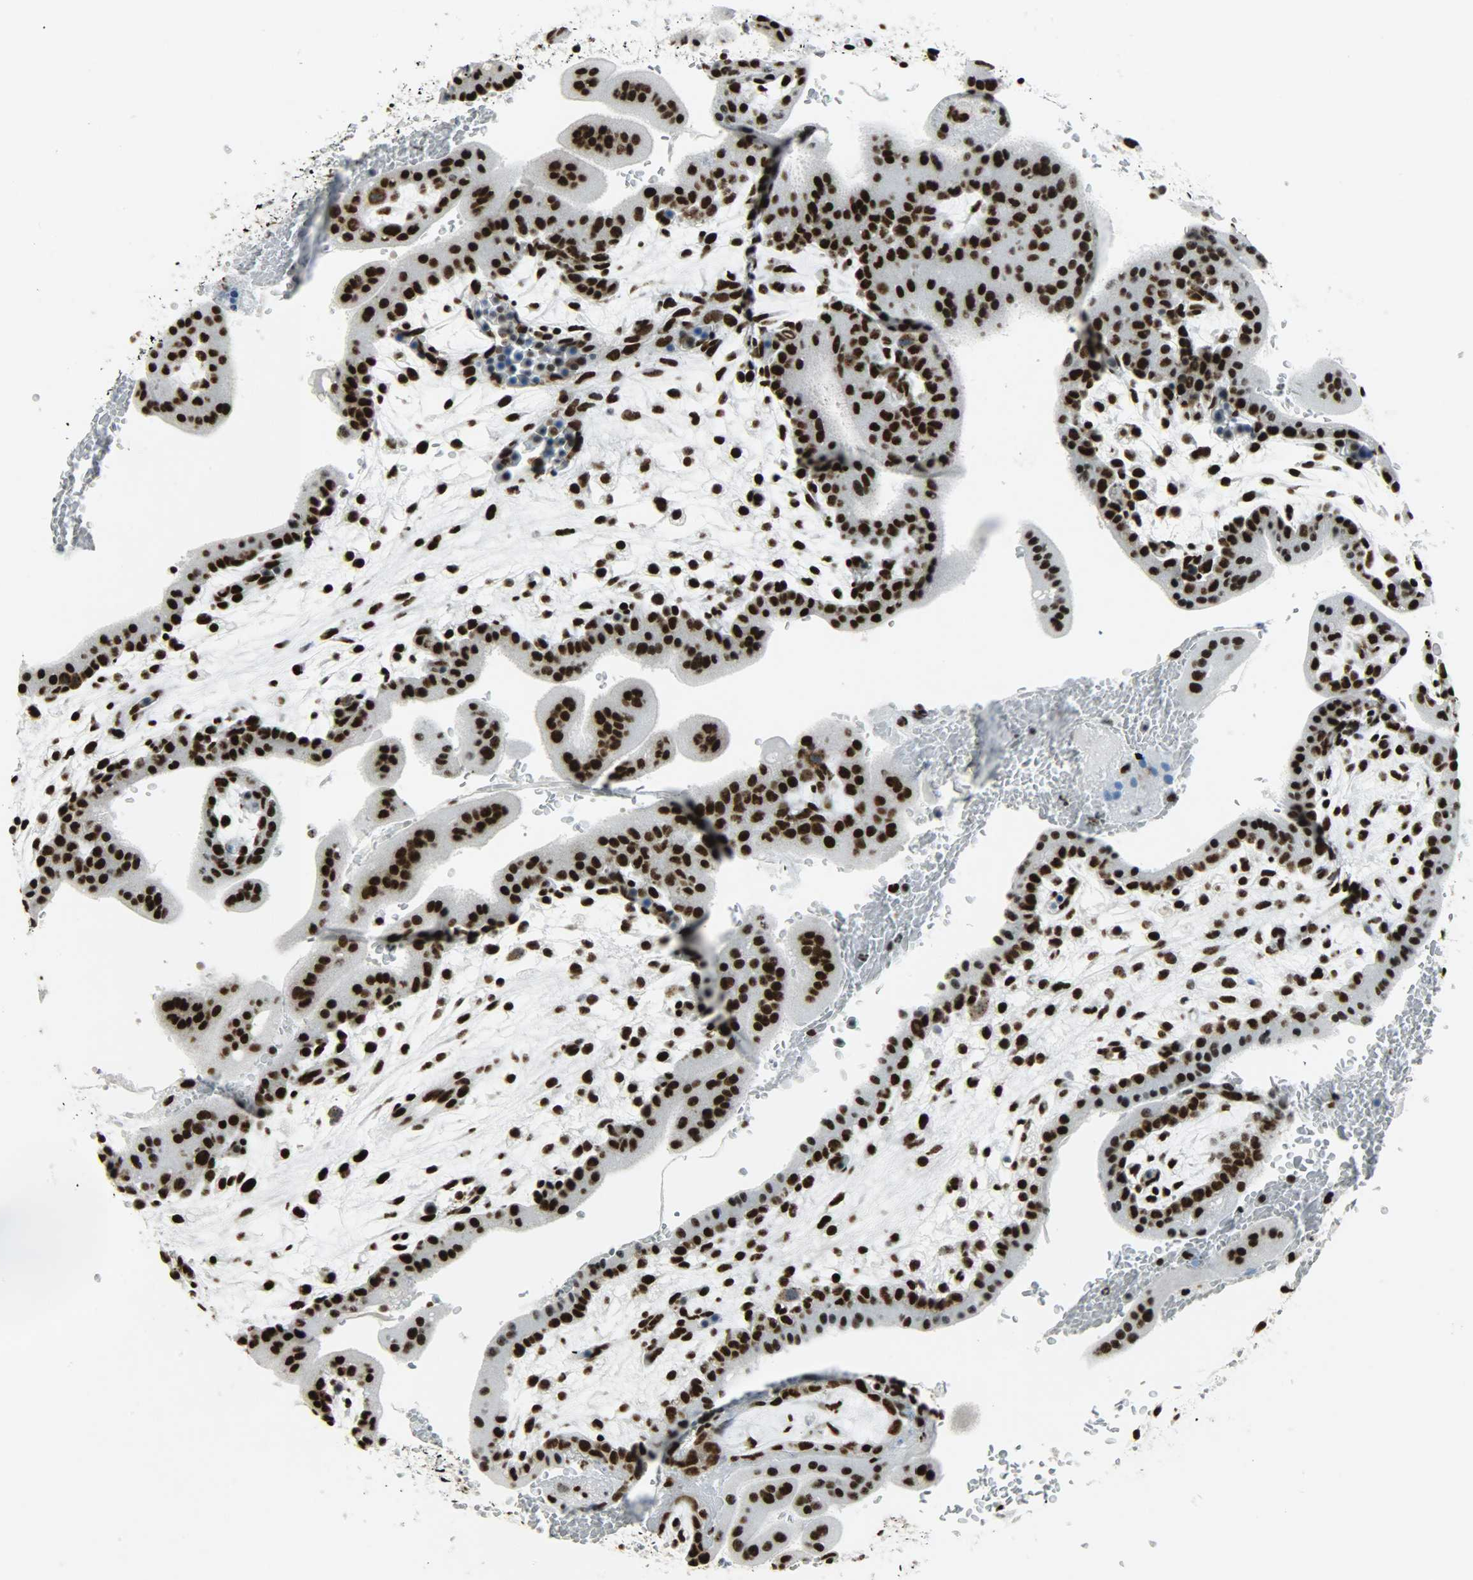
{"staining": {"intensity": "strong", "quantity": ">75%", "location": "nuclear"}, "tissue": "placenta", "cell_type": "Trophoblastic cells", "image_type": "normal", "snomed": [{"axis": "morphology", "description": "Normal tissue, NOS"}, {"axis": "topography", "description": "Placenta"}], "caption": "Immunohistochemistry of benign placenta reveals high levels of strong nuclear positivity in about >75% of trophoblastic cells.", "gene": "SNRPA", "patient": {"sex": "female", "age": 35}}